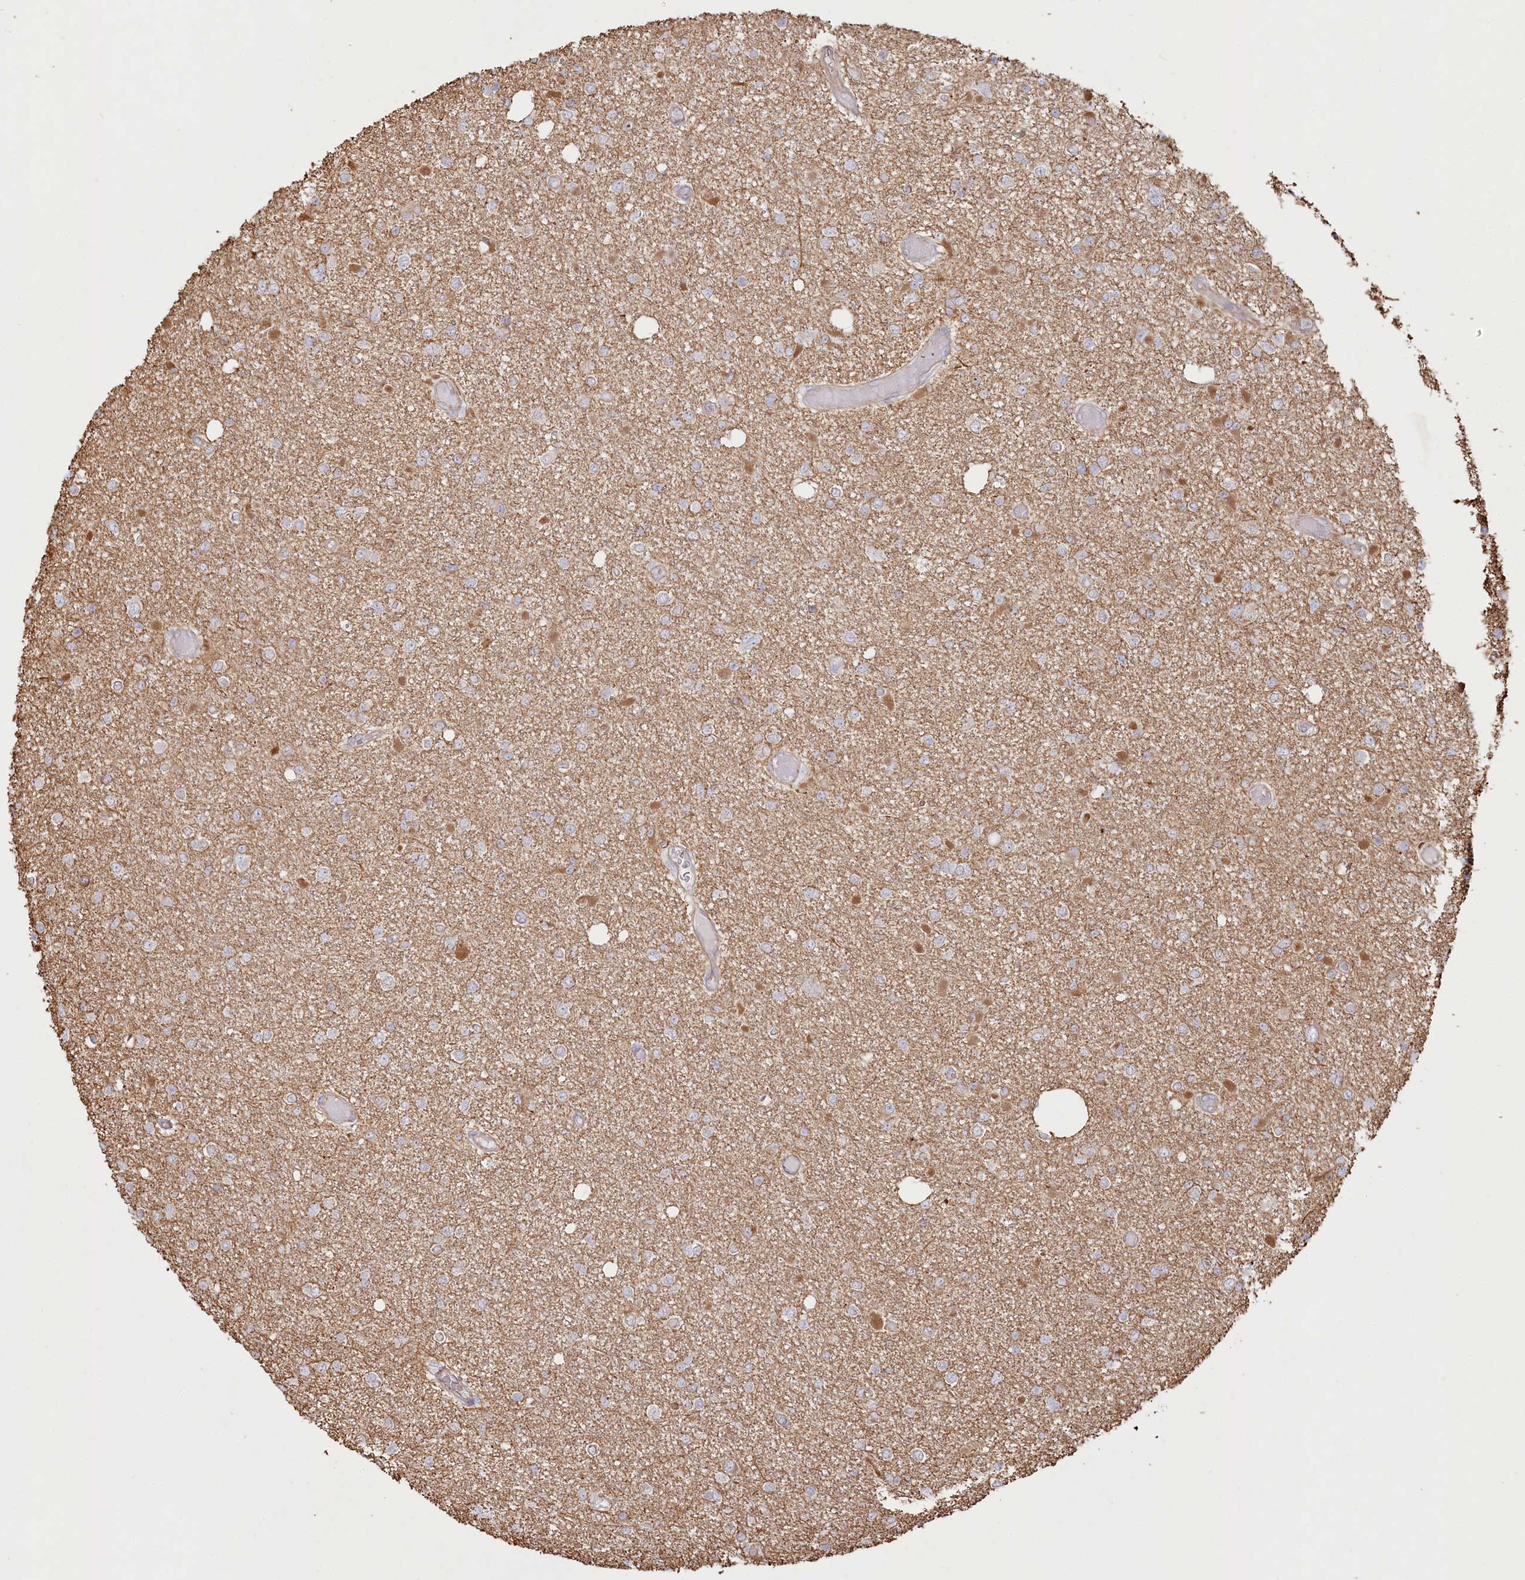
{"staining": {"intensity": "negative", "quantity": "none", "location": "none"}, "tissue": "glioma", "cell_type": "Tumor cells", "image_type": "cancer", "snomed": [{"axis": "morphology", "description": "Glioma, malignant, Low grade"}, {"axis": "topography", "description": "Brain"}], "caption": "Protein analysis of glioma displays no significant expression in tumor cells.", "gene": "TTC1", "patient": {"sex": "female", "age": 22}}